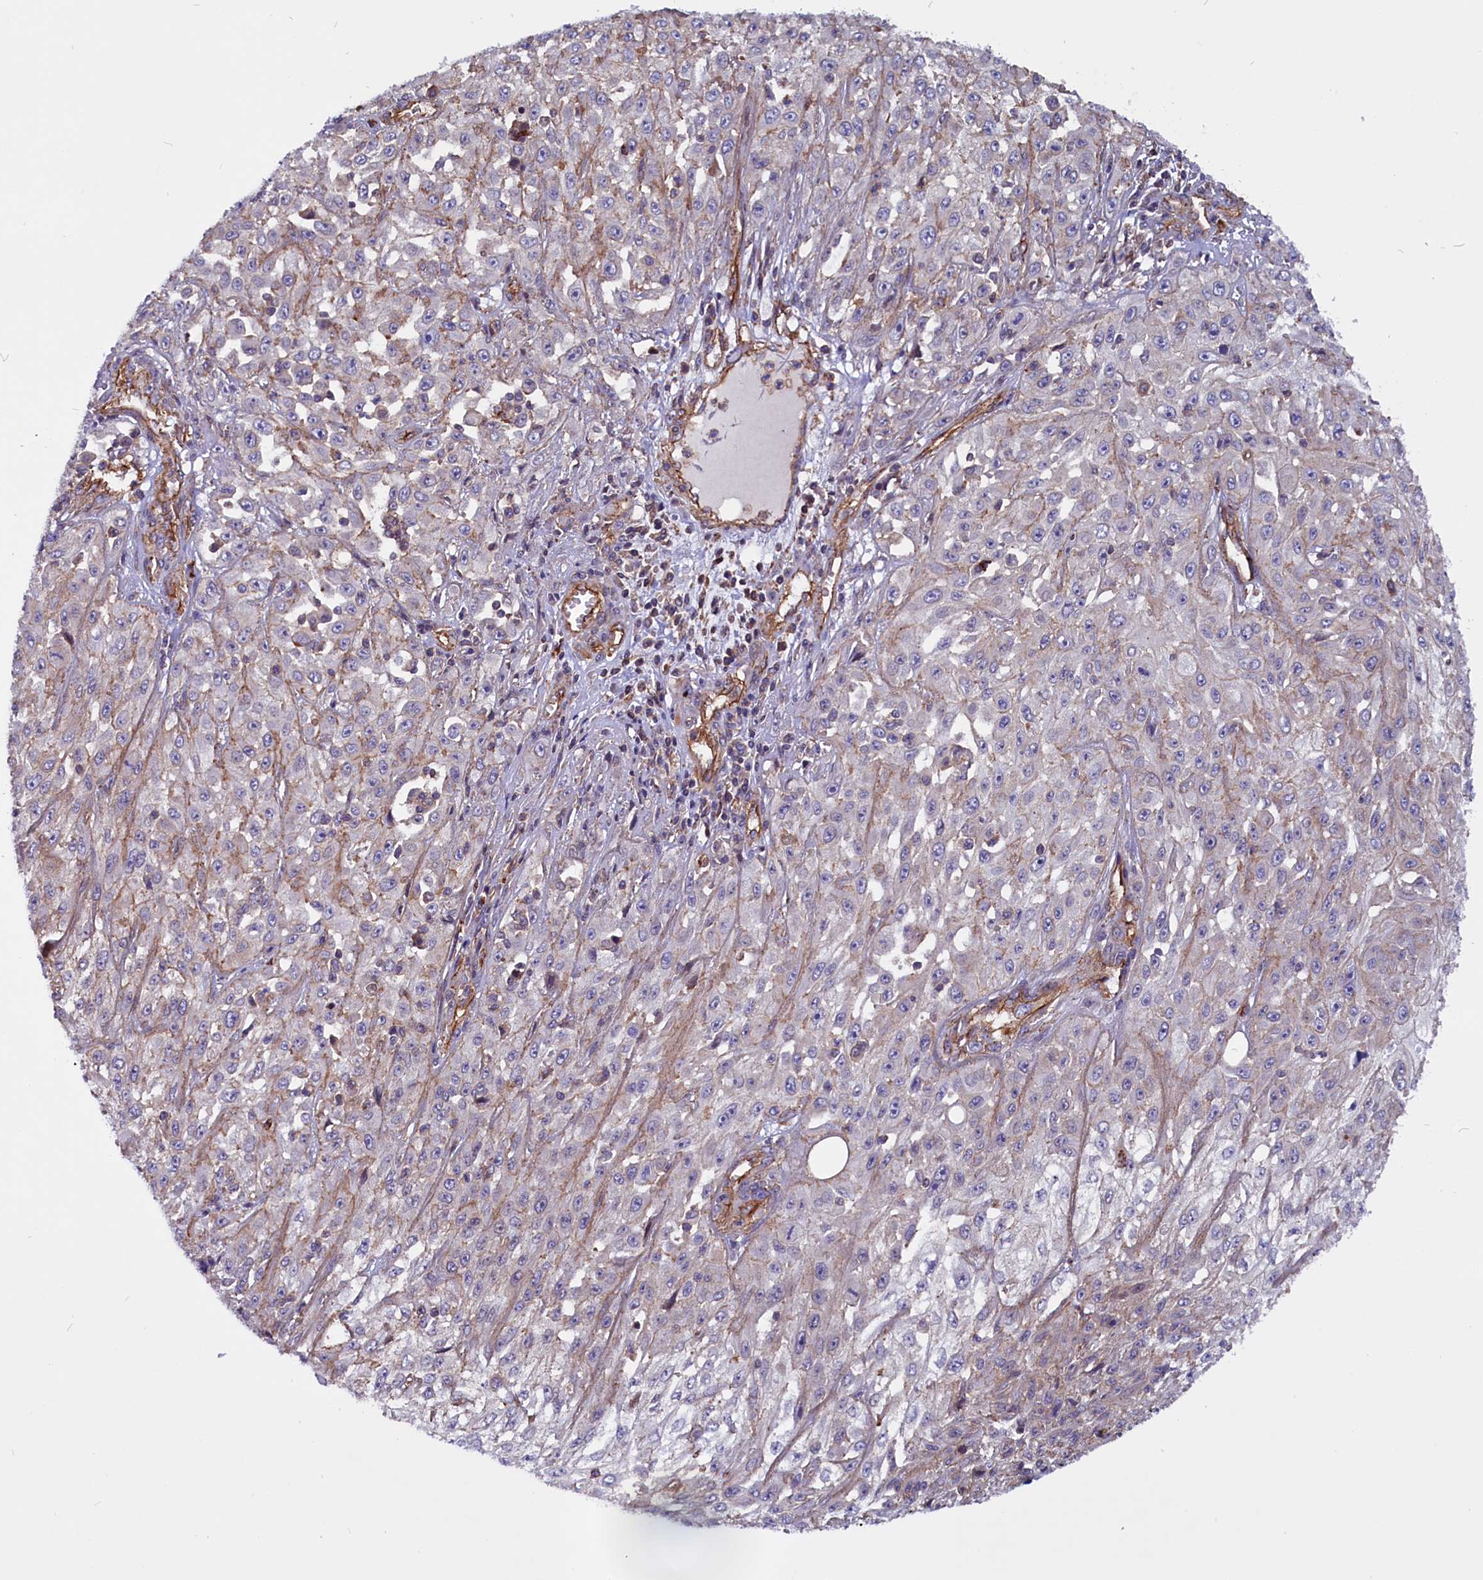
{"staining": {"intensity": "moderate", "quantity": "<25%", "location": "cytoplasmic/membranous"}, "tissue": "skin cancer", "cell_type": "Tumor cells", "image_type": "cancer", "snomed": [{"axis": "morphology", "description": "Squamous cell carcinoma, NOS"}, {"axis": "morphology", "description": "Squamous cell carcinoma, metastatic, NOS"}, {"axis": "topography", "description": "Skin"}, {"axis": "topography", "description": "Lymph node"}], "caption": "A low amount of moderate cytoplasmic/membranous staining is appreciated in approximately <25% of tumor cells in skin metastatic squamous cell carcinoma tissue.", "gene": "ZNF749", "patient": {"sex": "male", "age": 75}}